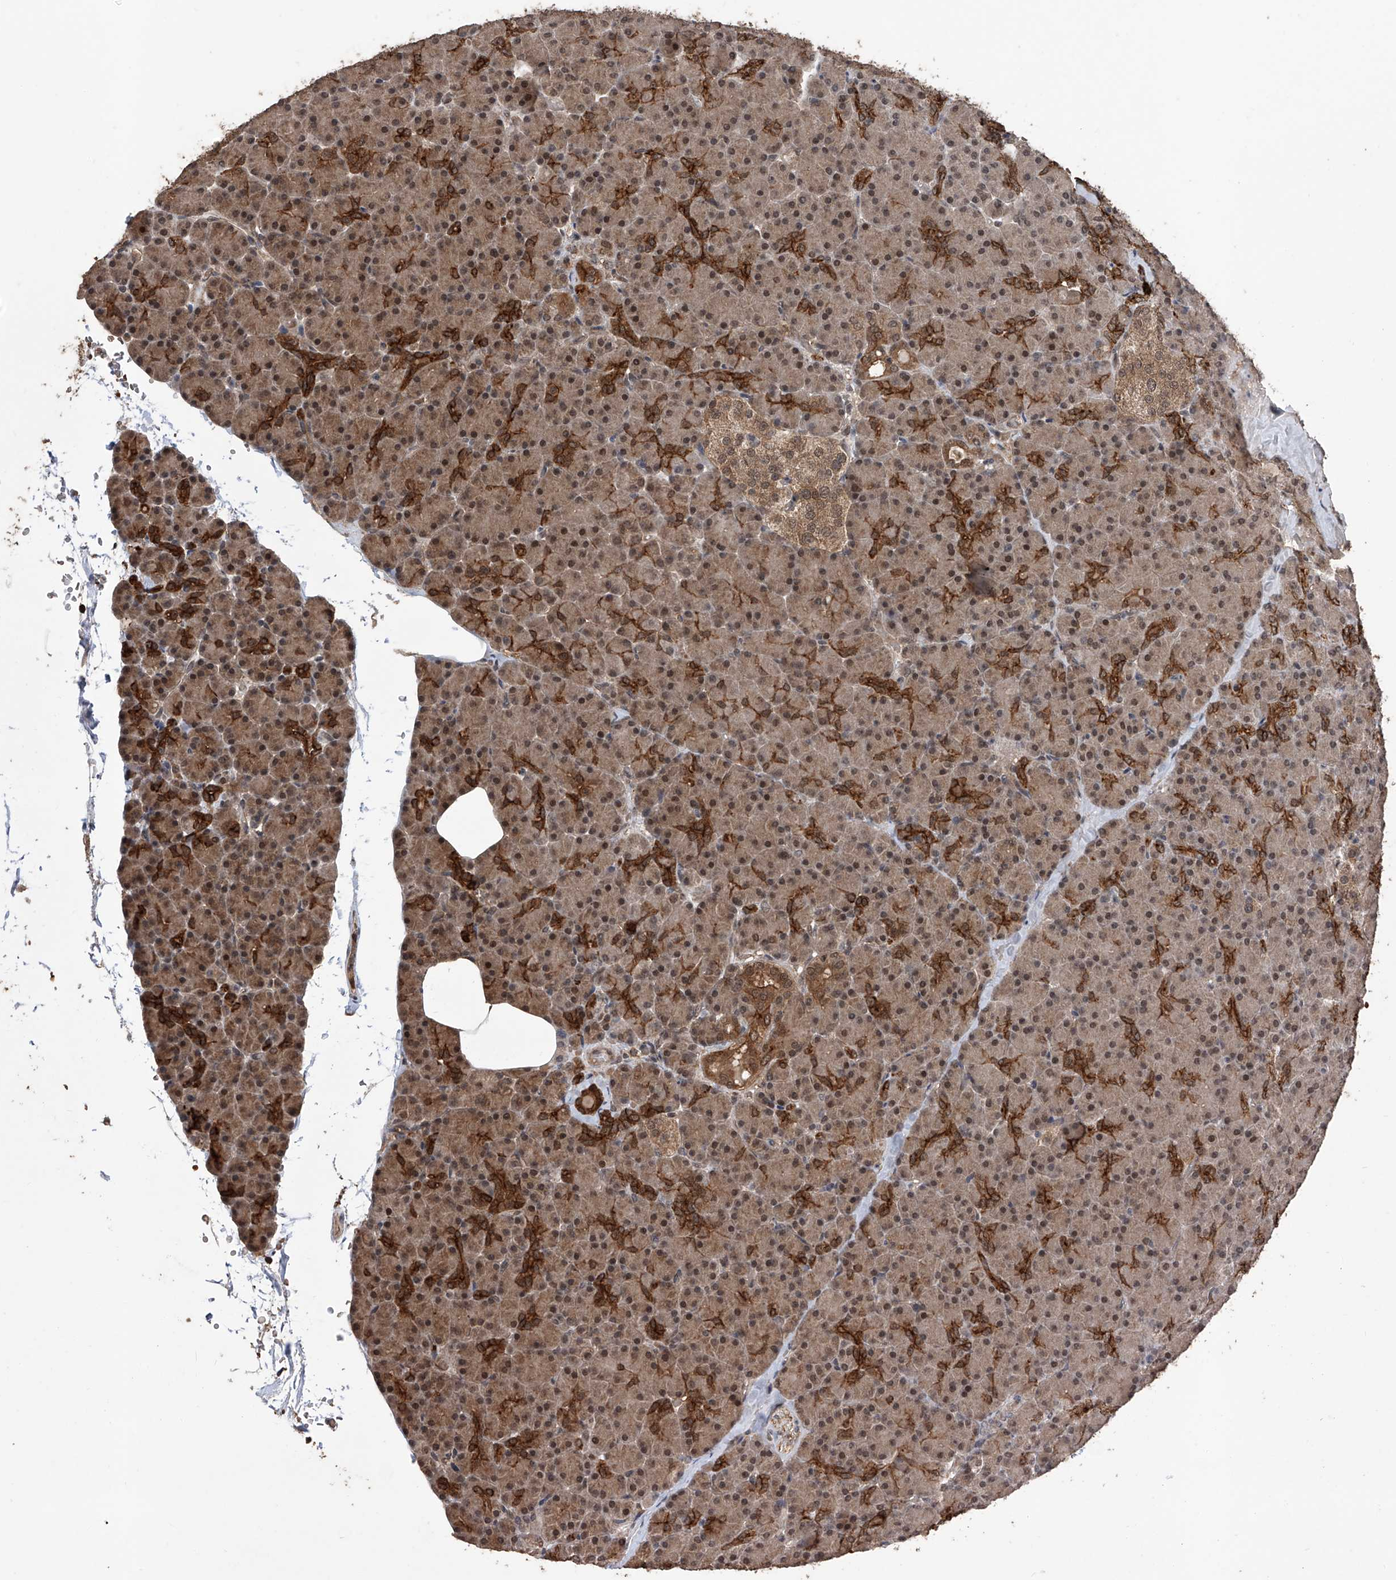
{"staining": {"intensity": "strong", "quantity": "25%-75%", "location": "cytoplasmic/membranous"}, "tissue": "pancreas", "cell_type": "Exocrine glandular cells", "image_type": "normal", "snomed": [{"axis": "morphology", "description": "Normal tissue, NOS"}, {"axis": "topography", "description": "Pancreas"}], "caption": "This histopathology image reveals IHC staining of benign human pancreas, with high strong cytoplasmic/membranous expression in approximately 25%-75% of exocrine glandular cells.", "gene": "LYSMD4", "patient": {"sex": "female", "age": 43}}